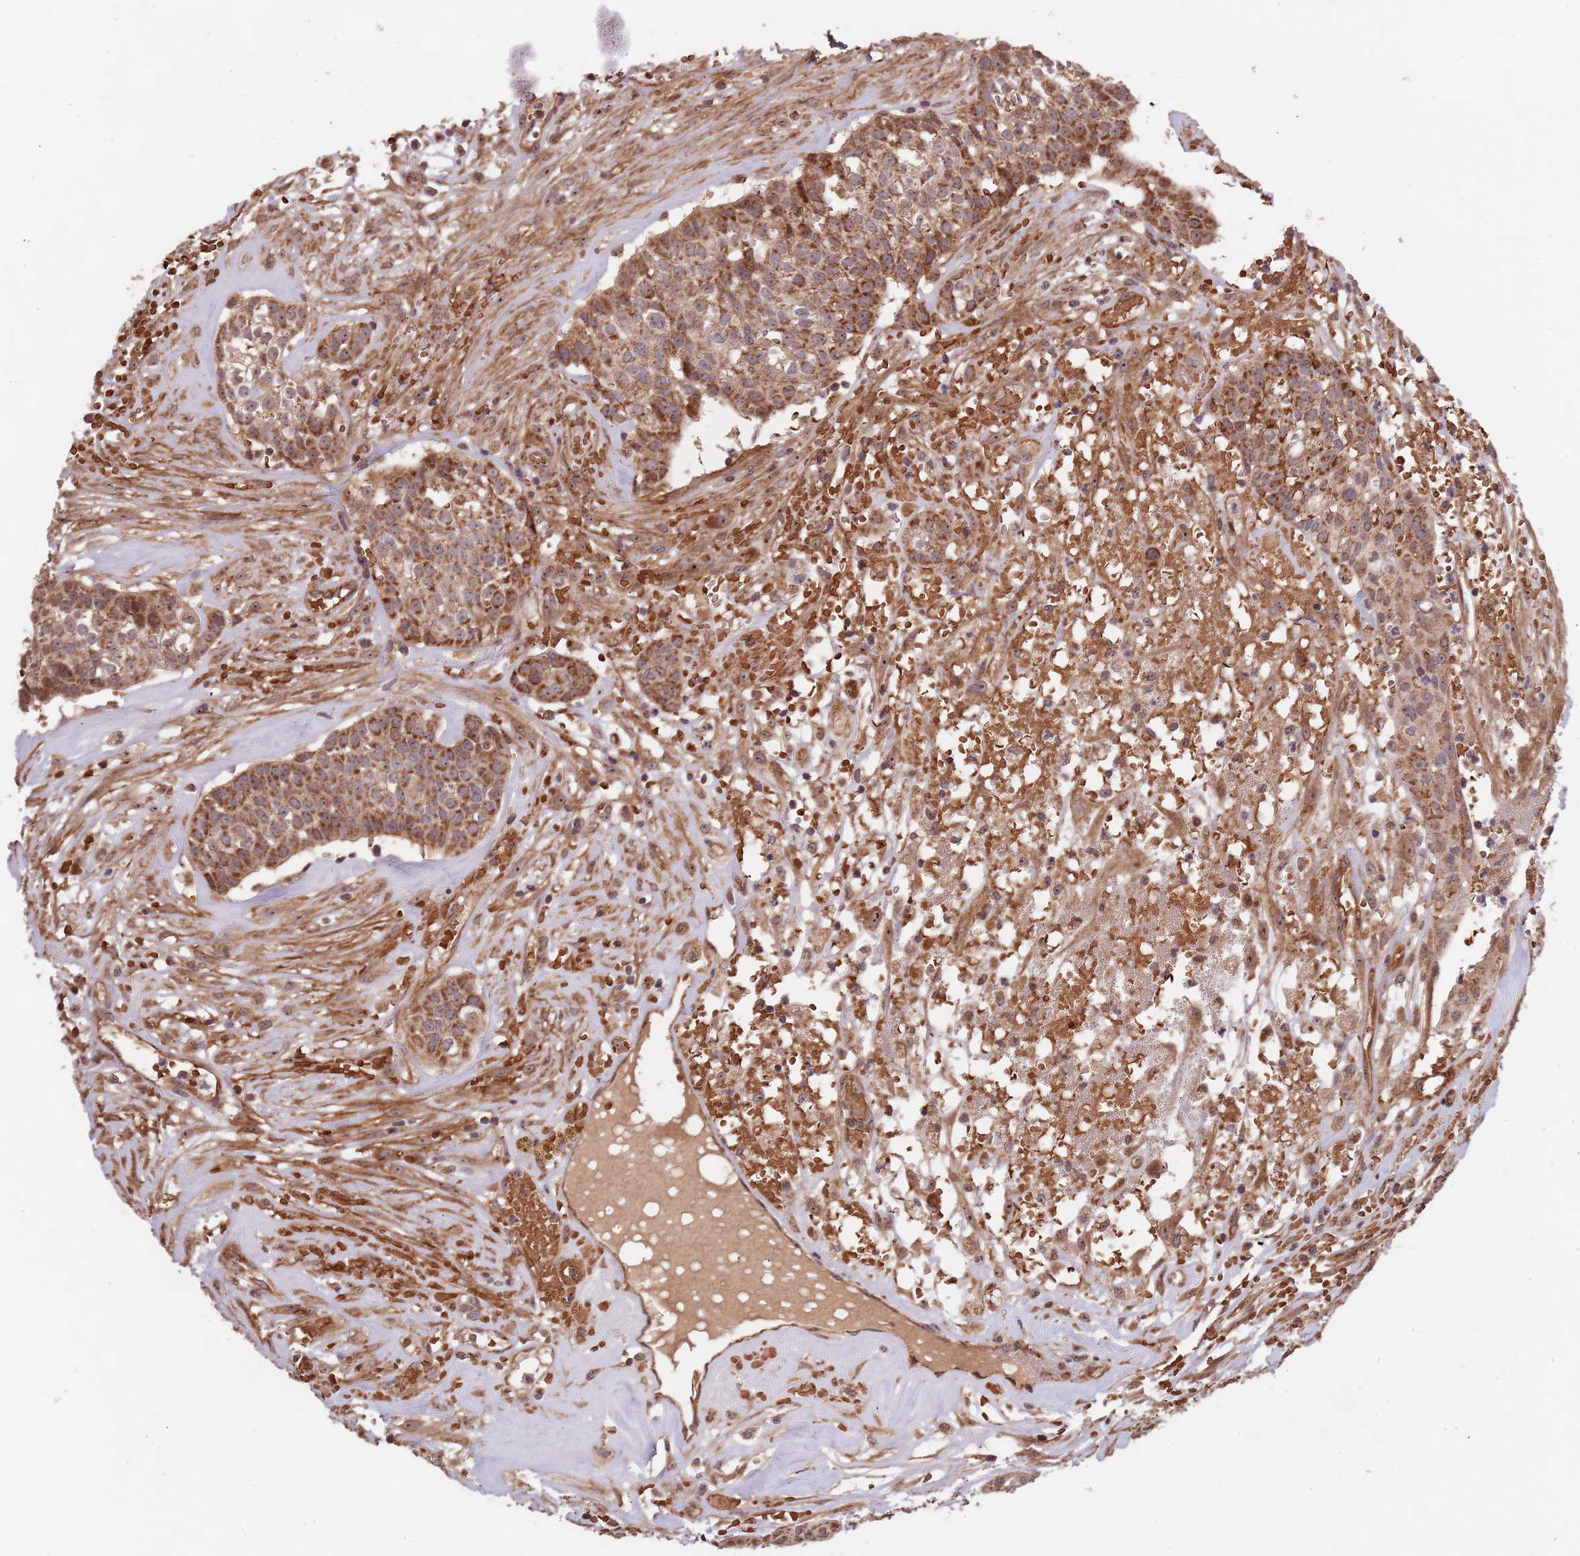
{"staining": {"intensity": "moderate", "quantity": ">75%", "location": "cytoplasmic/membranous"}, "tissue": "head and neck cancer", "cell_type": "Tumor cells", "image_type": "cancer", "snomed": [{"axis": "morphology", "description": "Adenocarcinoma, NOS"}, {"axis": "topography", "description": "Head-Neck"}], "caption": "Protein staining of adenocarcinoma (head and neck) tissue reveals moderate cytoplasmic/membranous positivity in about >75% of tumor cells. (Brightfield microscopy of DAB IHC at high magnification).", "gene": "DCHS1", "patient": {"sex": "male", "age": 81}}